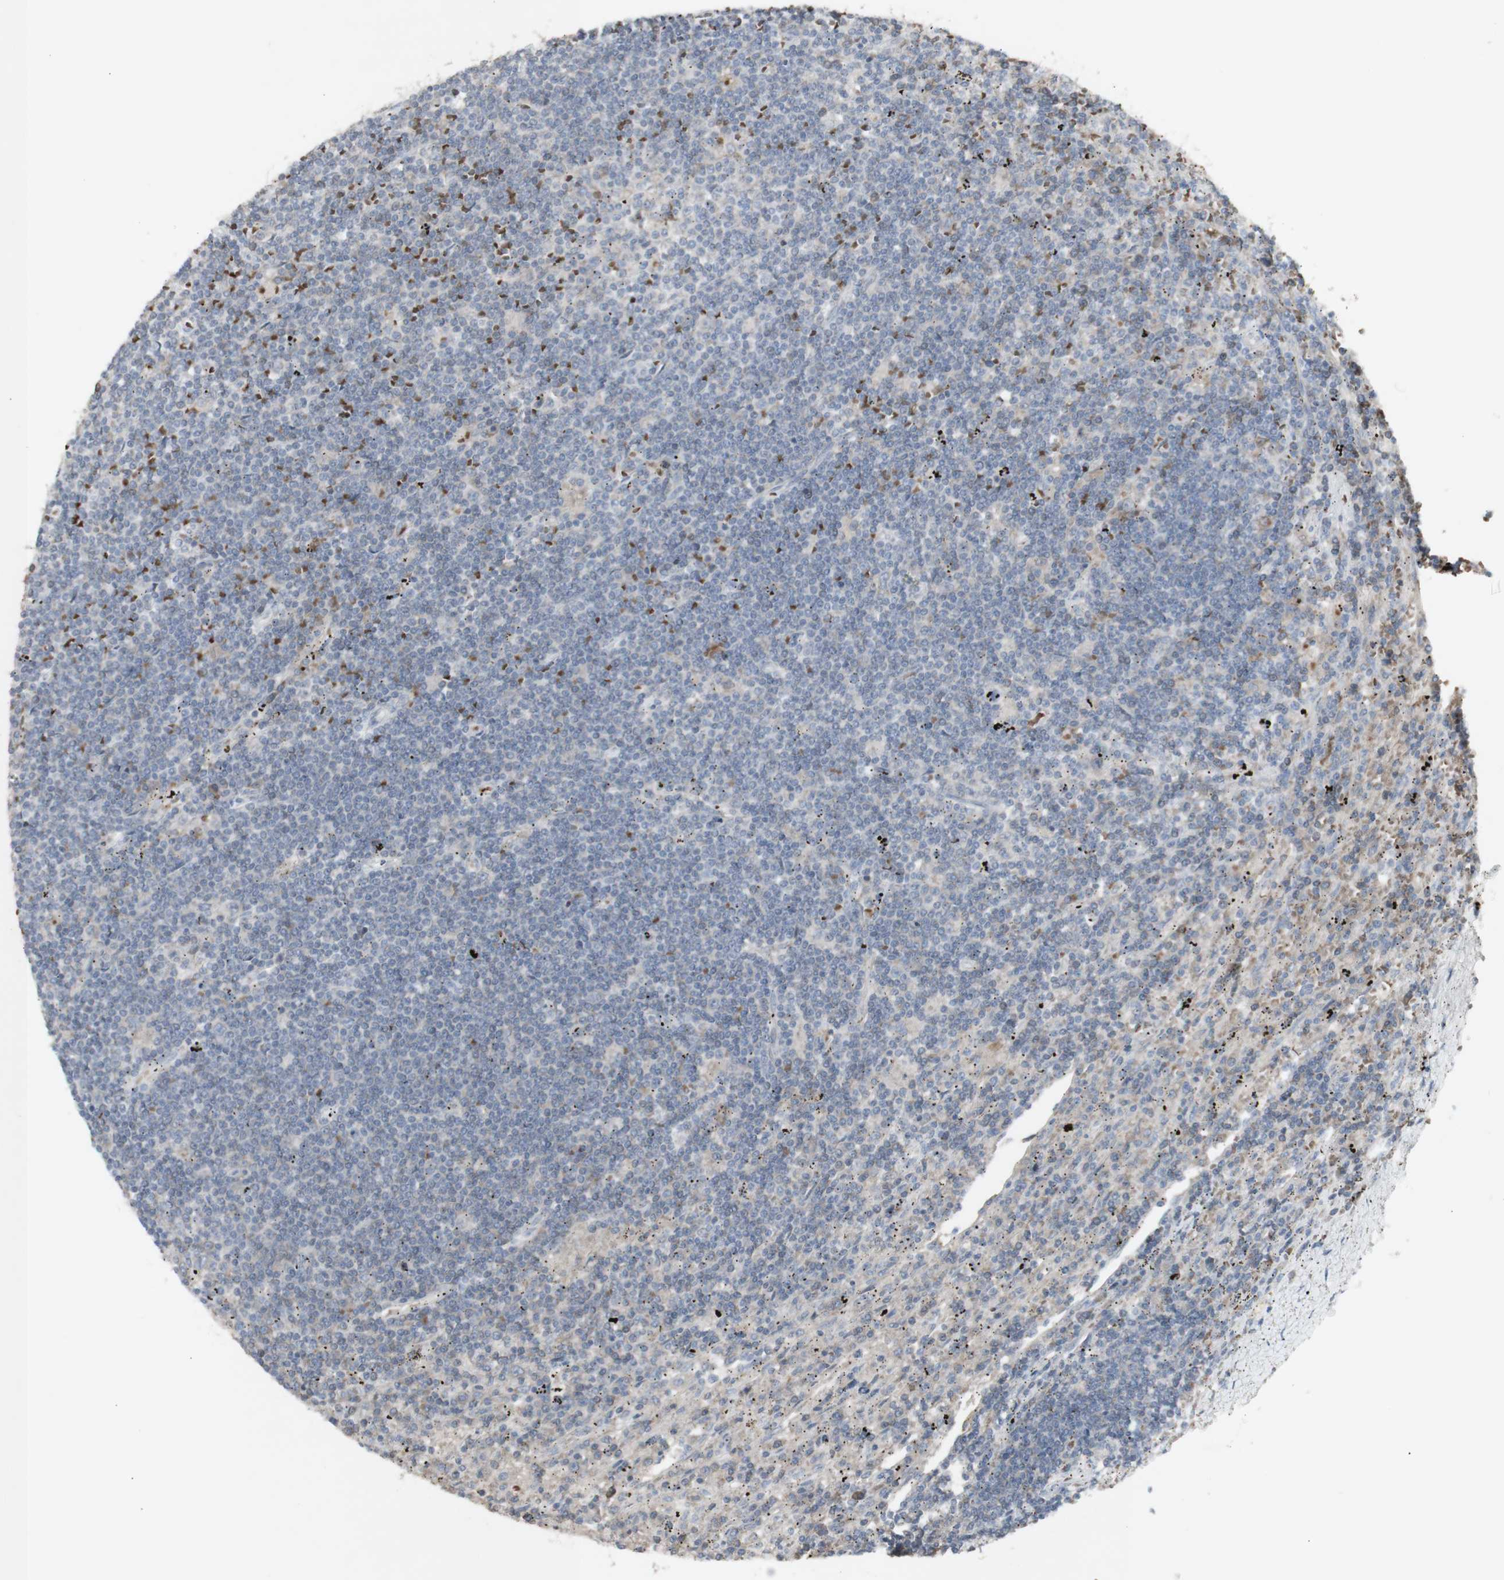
{"staining": {"intensity": "negative", "quantity": "none", "location": "none"}, "tissue": "lymphoma", "cell_type": "Tumor cells", "image_type": "cancer", "snomed": [{"axis": "morphology", "description": "Malignant lymphoma, non-Hodgkin's type, Low grade"}, {"axis": "topography", "description": "Spleen"}], "caption": "Immunohistochemical staining of malignant lymphoma, non-Hodgkin's type (low-grade) reveals no significant positivity in tumor cells.", "gene": "INS", "patient": {"sex": "male", "age": 76}}